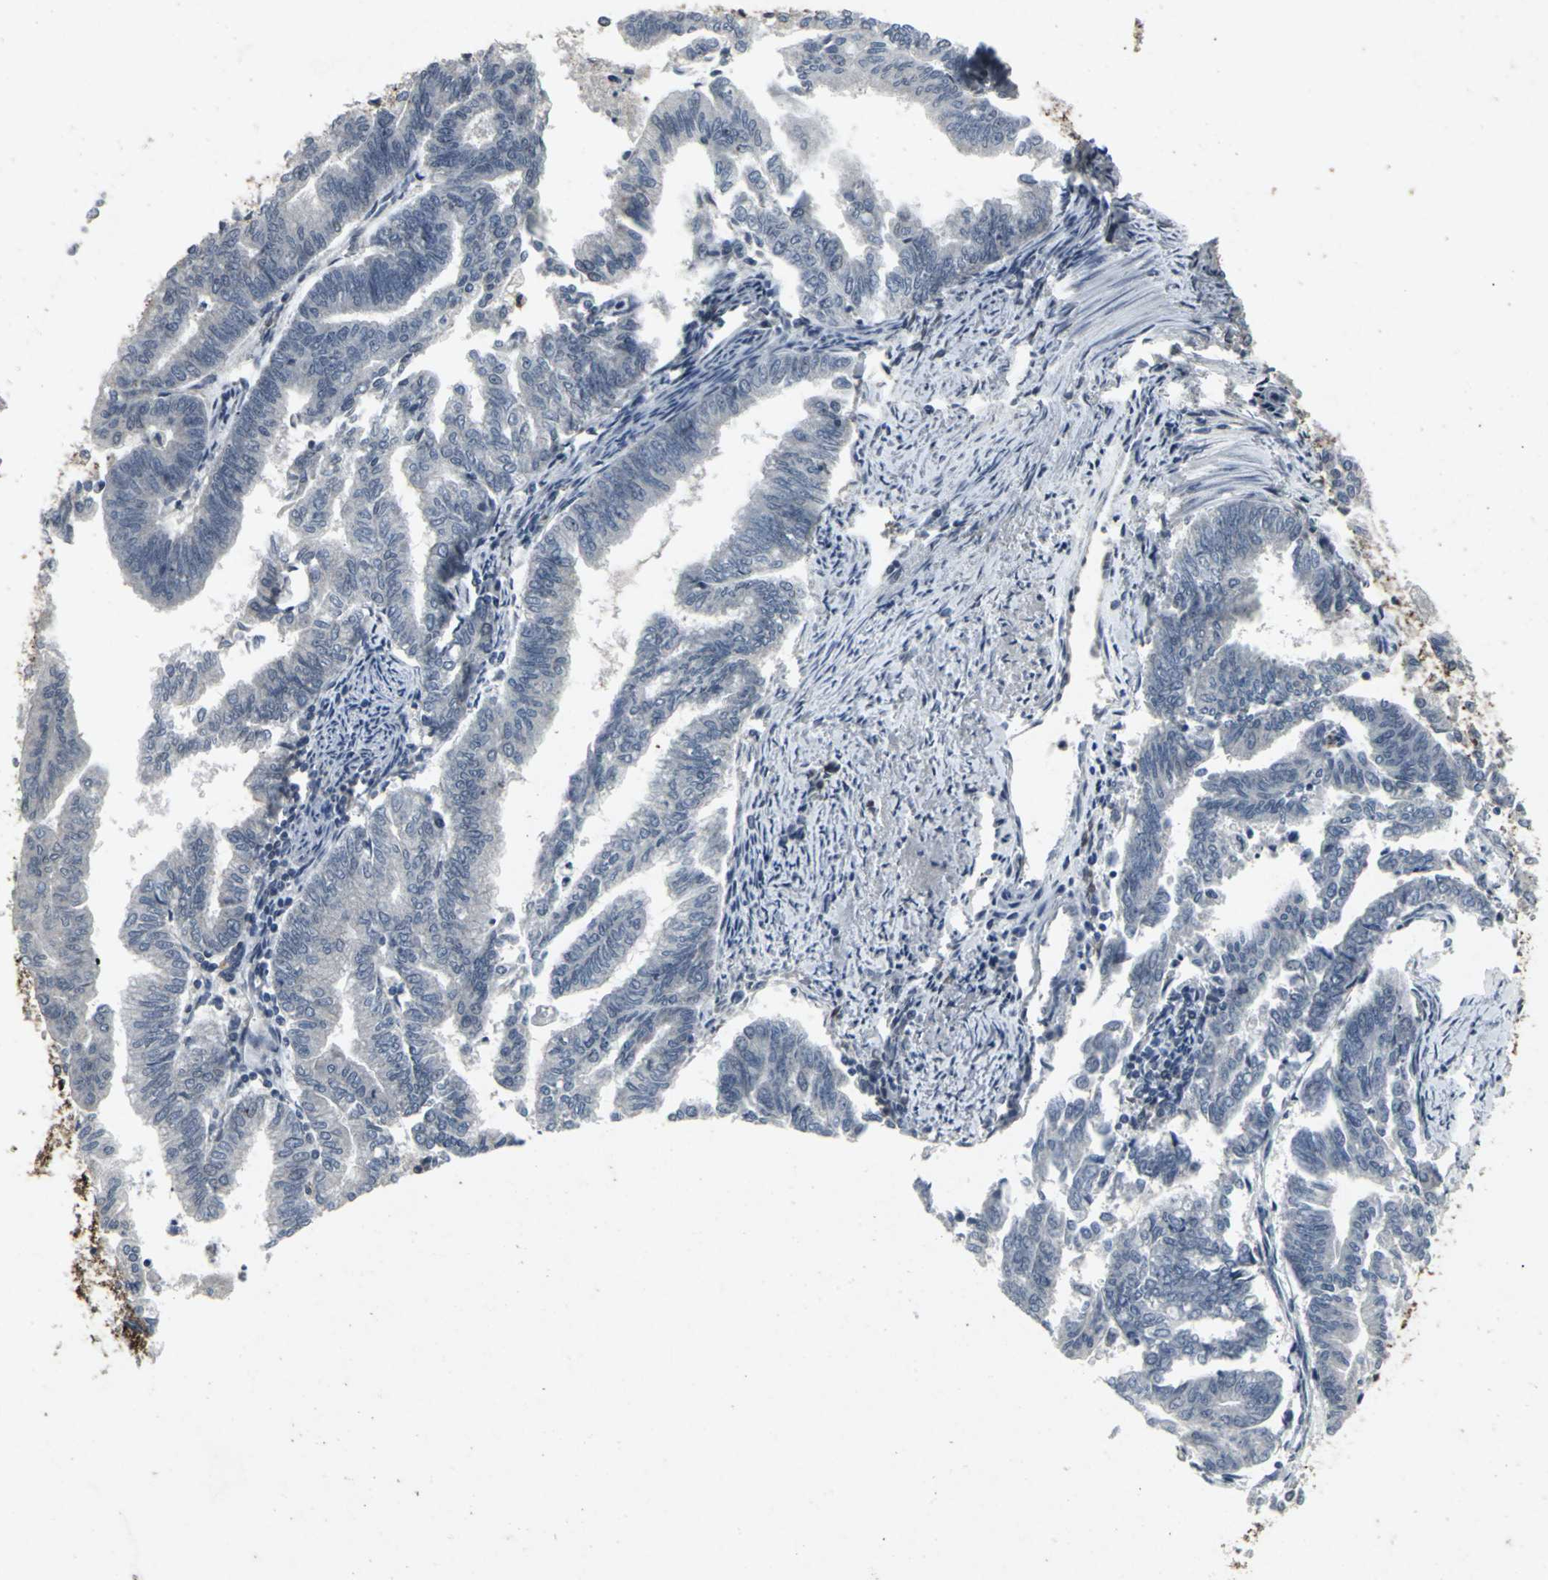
{"staining": {"intensity": "negative", "quantity": "none", "location": "none"}, "tissue": "endometrial cancer", "cell_type": "Tumor cells", "image_type": "cancer", "snomed": [{"axis": "morphology", "description": "Adenocarcinoma, NOS"}, {"axis": "topography", "description": "Endometrium"}], "caption": "Adenocarcinoma (endometrial) was stained to show a protein in brown. There is no significant staining in tumor cells.", "gene": "BMP4", "patient": {"sex": "female", "age": 79}}